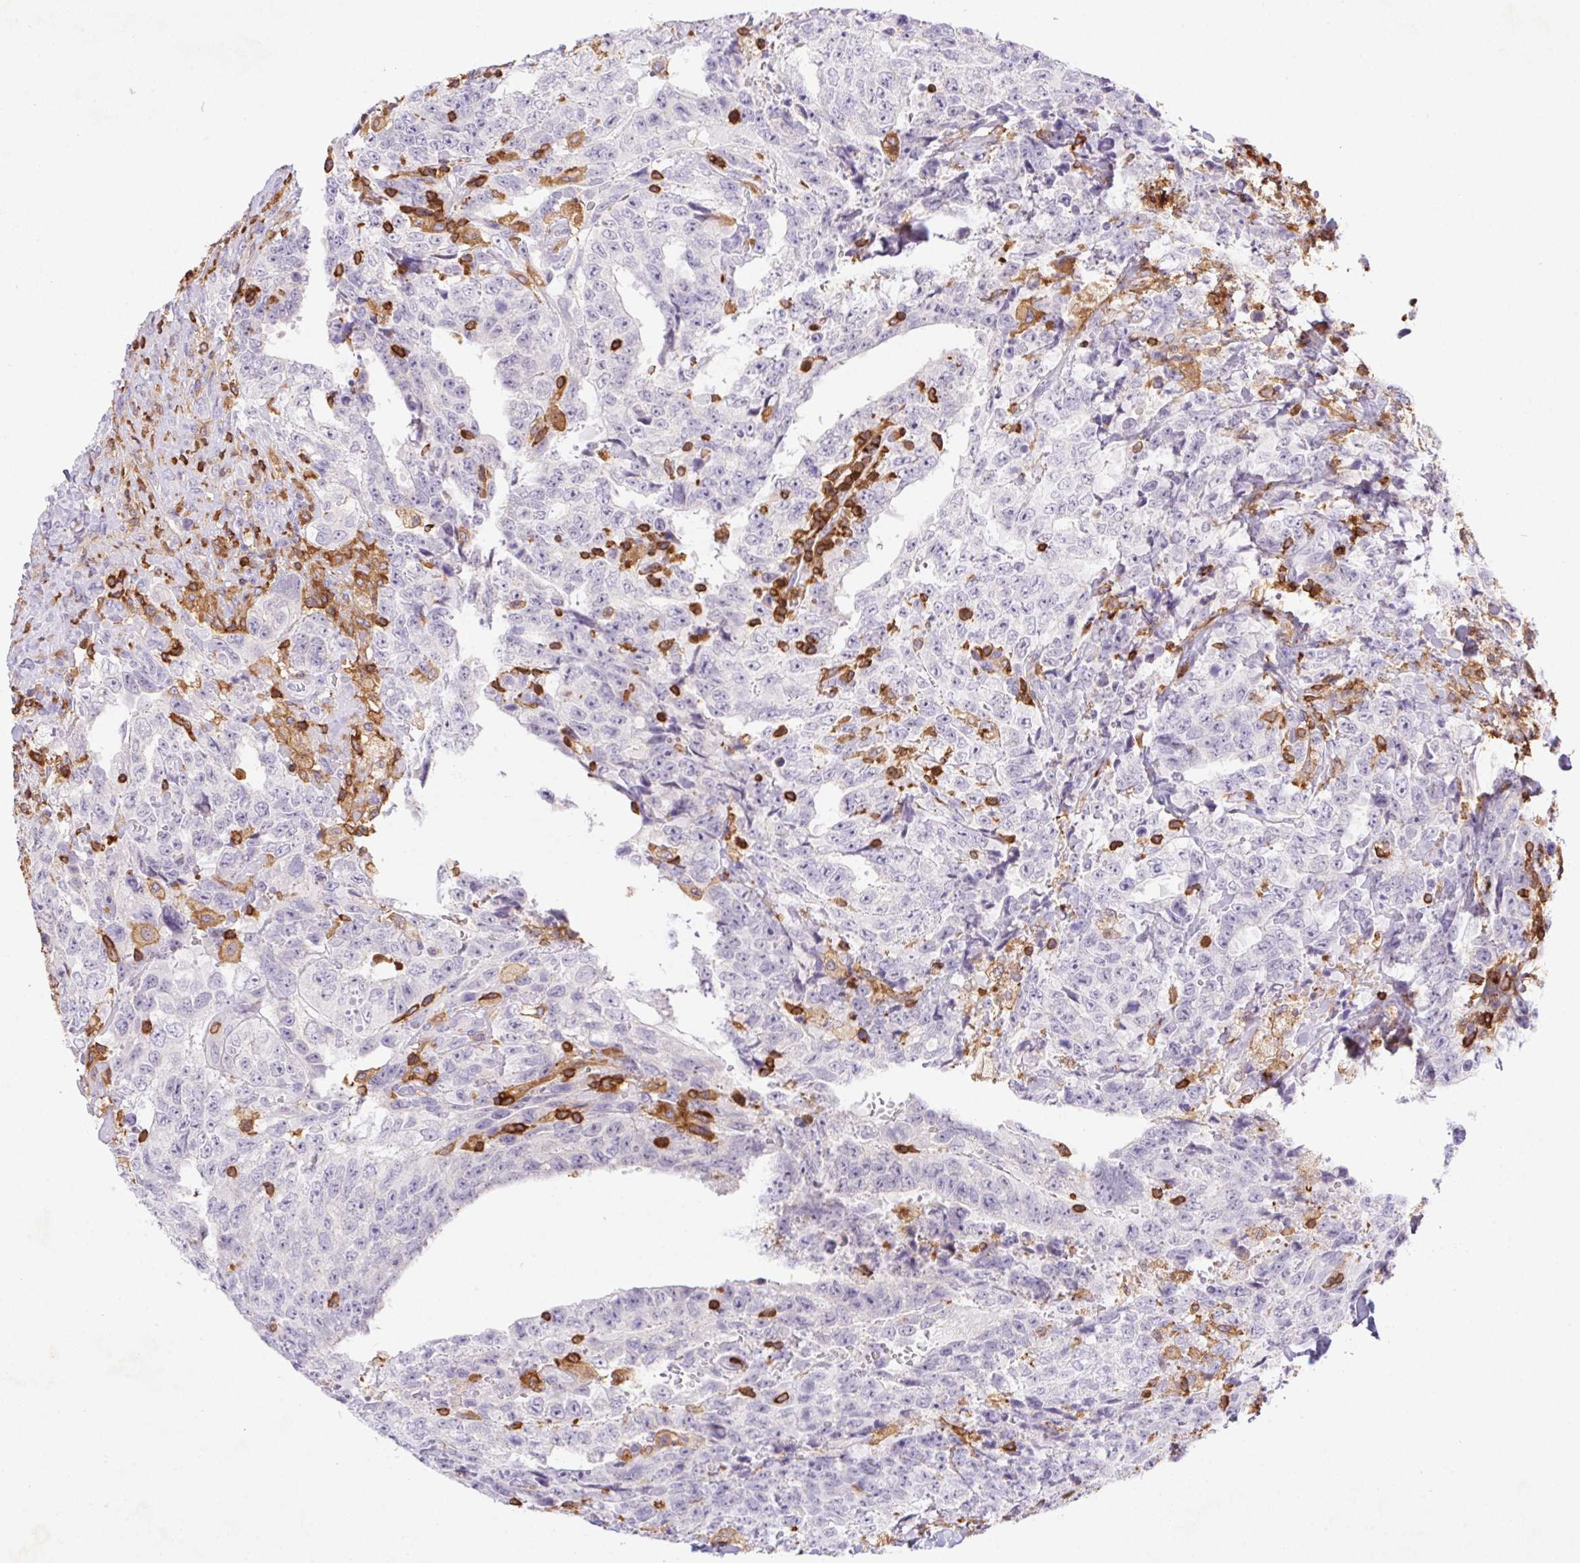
{"staining": {"intensity": "negative", "quantity": "none", "location": "none"}, "tissue": "testis cancer", "cell_type": "Tumor cells", "image_type": "cancer", "snomed": [{"axis": "morphology", "description": "Carcinoma, Embryonal, NOS"}, {"axis": "topography", "description": "Testis"}], "caption": "A high-resolution image shows immunohistochemistry staining of testis cancer (embryonal carcinoma), which displays no significant positivity in tumor cells.", "gene": "APBB1IP", "patient": {"sex": "male", "age": 24}}